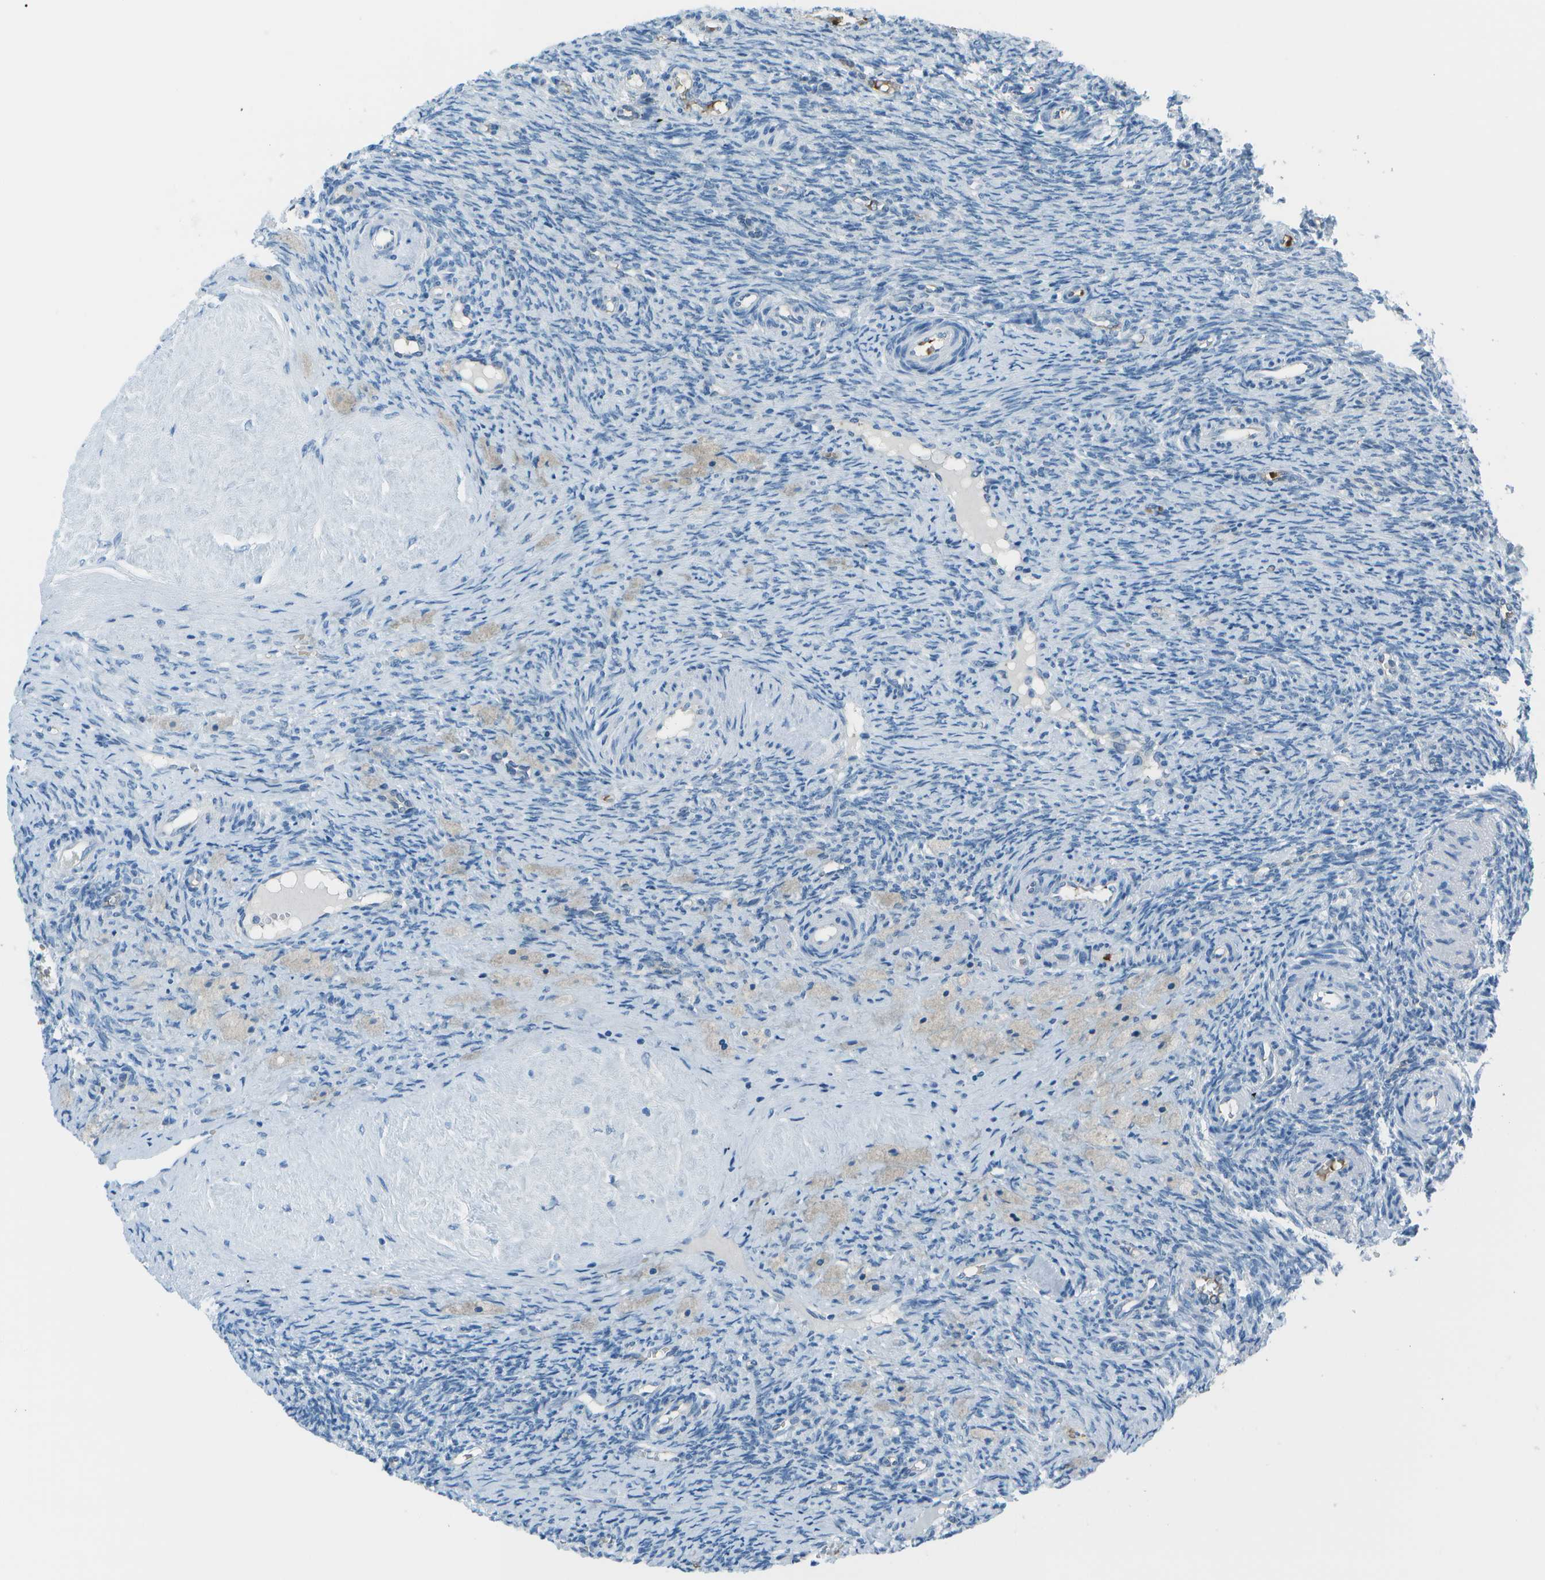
{"staining": {"intensity": "weak", "quantity": "<25%", "location": "cytoplasmic/membranous"}, "tissue": "ovary", "cell_type": "Follicle cells", "image_type": "normal", "snomed": [{"axis": "morphology", "description": "Normal tissue, NOS"}, {"axis": "topography", "description": "Ovary"}], "caption": "The histopathology image demonstrates no staining of follicle cells in normal ovary.", "gene": "ASL", "patient": {"sex": "female", "age": 41}}